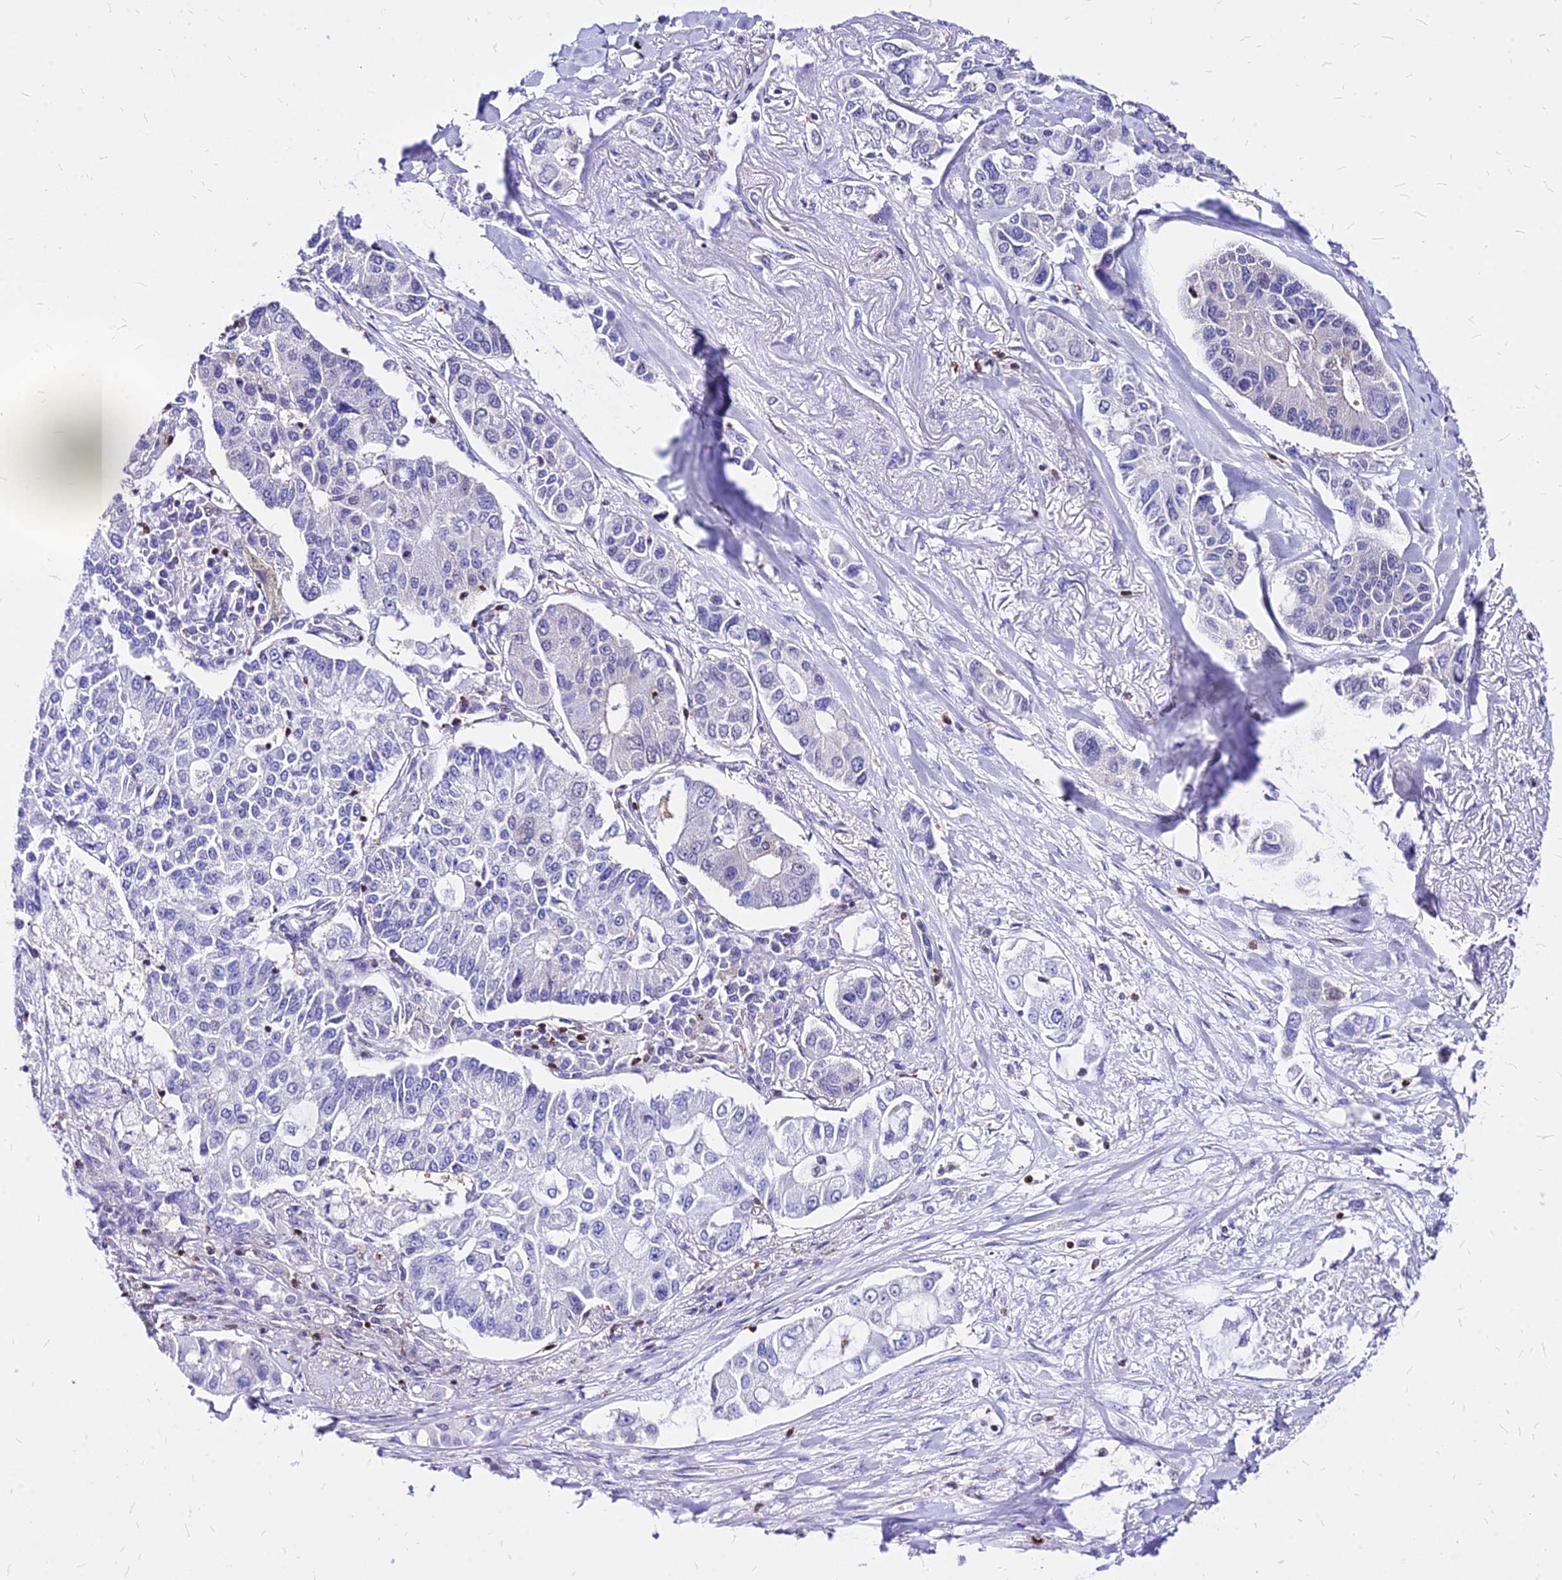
{"staining": {"intensity": "negative", "quantity": "none", "location": "none"}, "tissue": "lung cancer", "cell_type": "Tumor cells", "image_type": "cancer", "snomed": [{"axis": "morphology", "description": "Adenocarcinoma, NOS"}, {"axis": "topography", "description": "Lung"}], "caption": "Immunohistochemical staining of adenocarcinoma (lung) reveals no significant positivity in tumor cells.", "gene": "PAXX", "patient": {"sex": "male", "age": 49}}